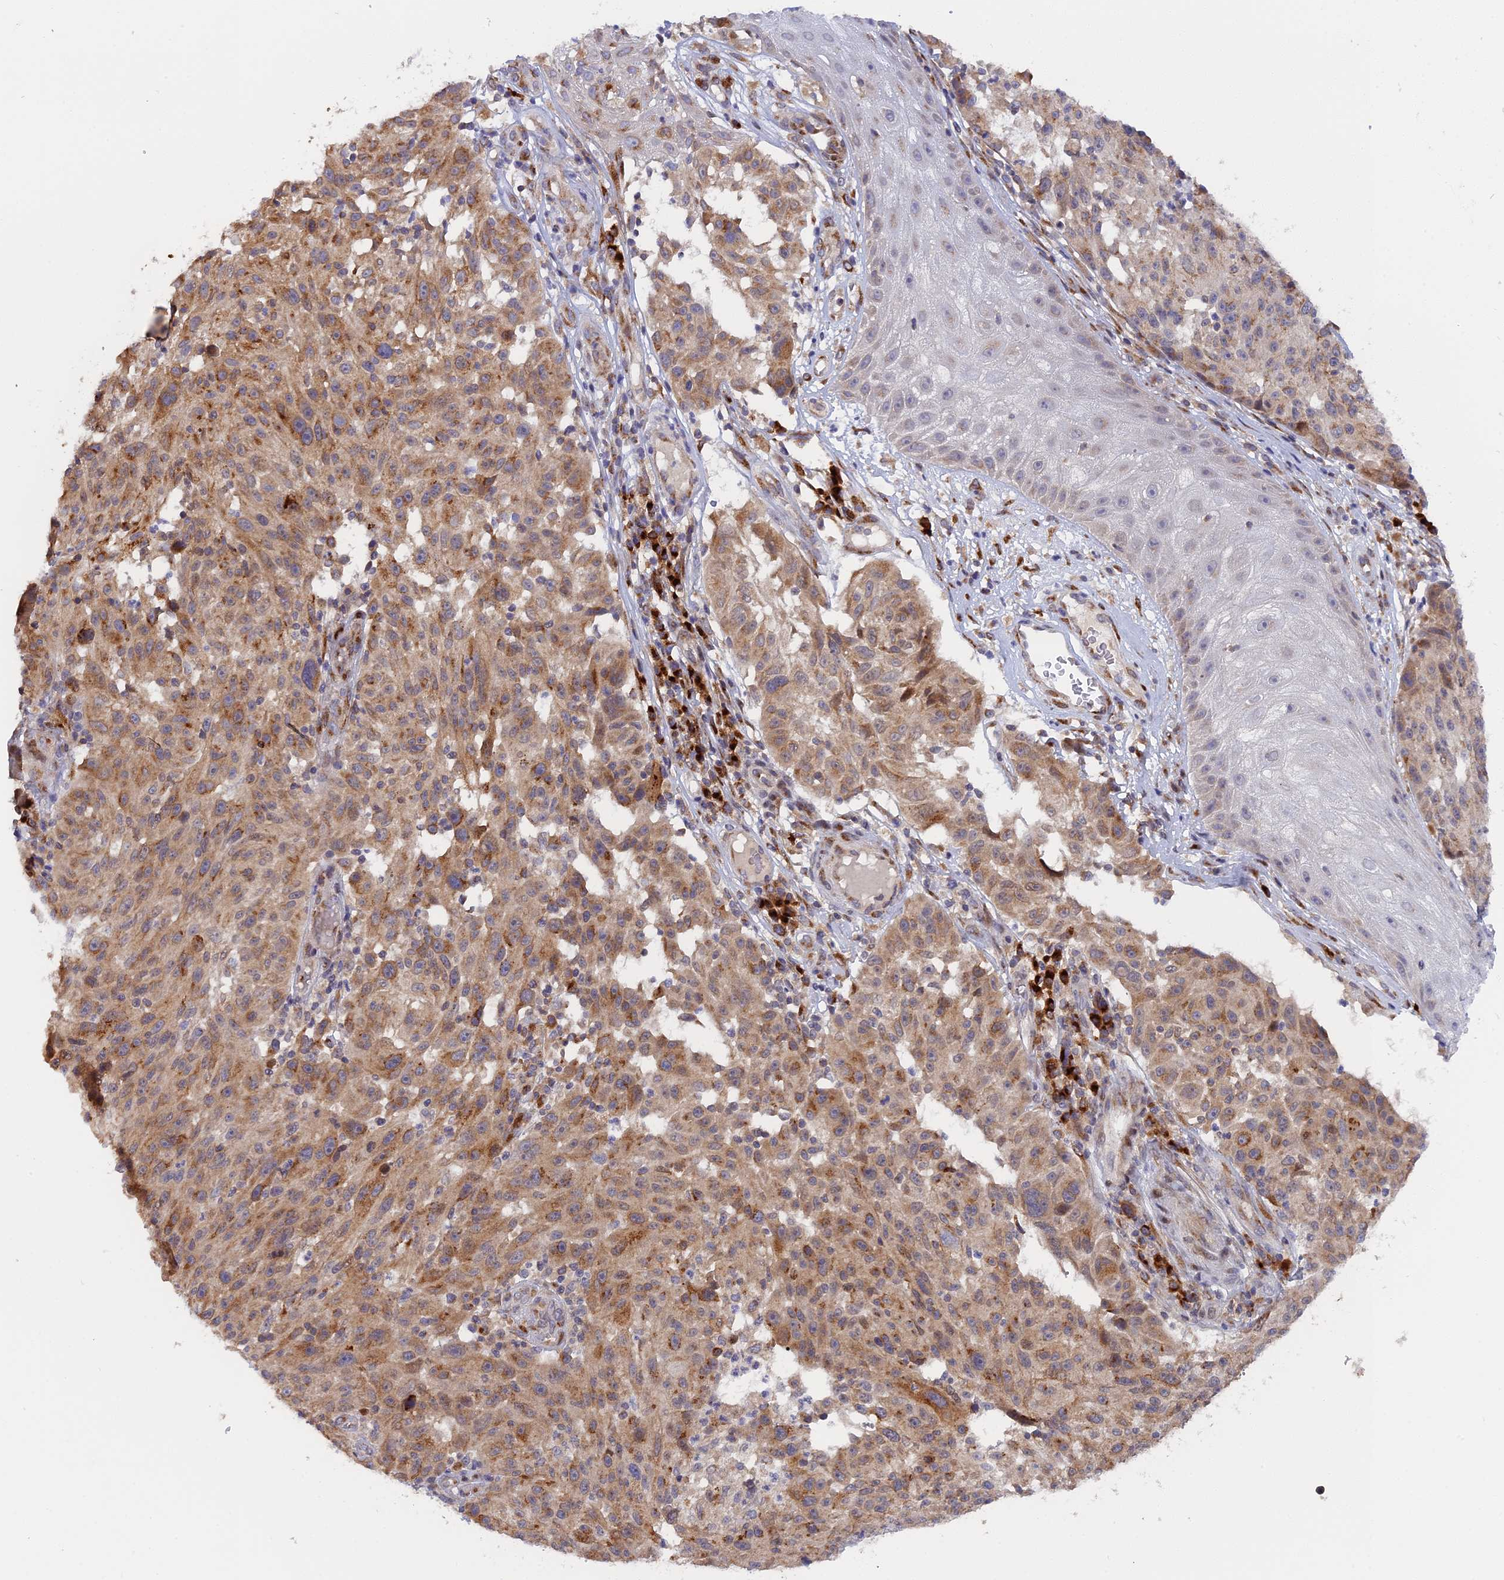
{"staining": {"intensity": "moderate", "quantity": ">75%", "location": "cytoplasmic/membranous"}, "tissue": "melanoma", "cell_type": "Tumor cells", "image_type": "cancer", "snomed": [{"axis": "morphology", "description": "Malignant melanoma, NOS"}, {"axis": "topography", "description": "Skin"}], "caption": "Immunohistochemistry (IHC) photomicrograph of malignant melanoma stained for a protein (brown), which demonstrates medium levels of moderate cytoplasmic/membranous positivity in approximately >75% of tumor cells.", "gene": "SNX17", "patient": {"sex": "male", "age": 53}}